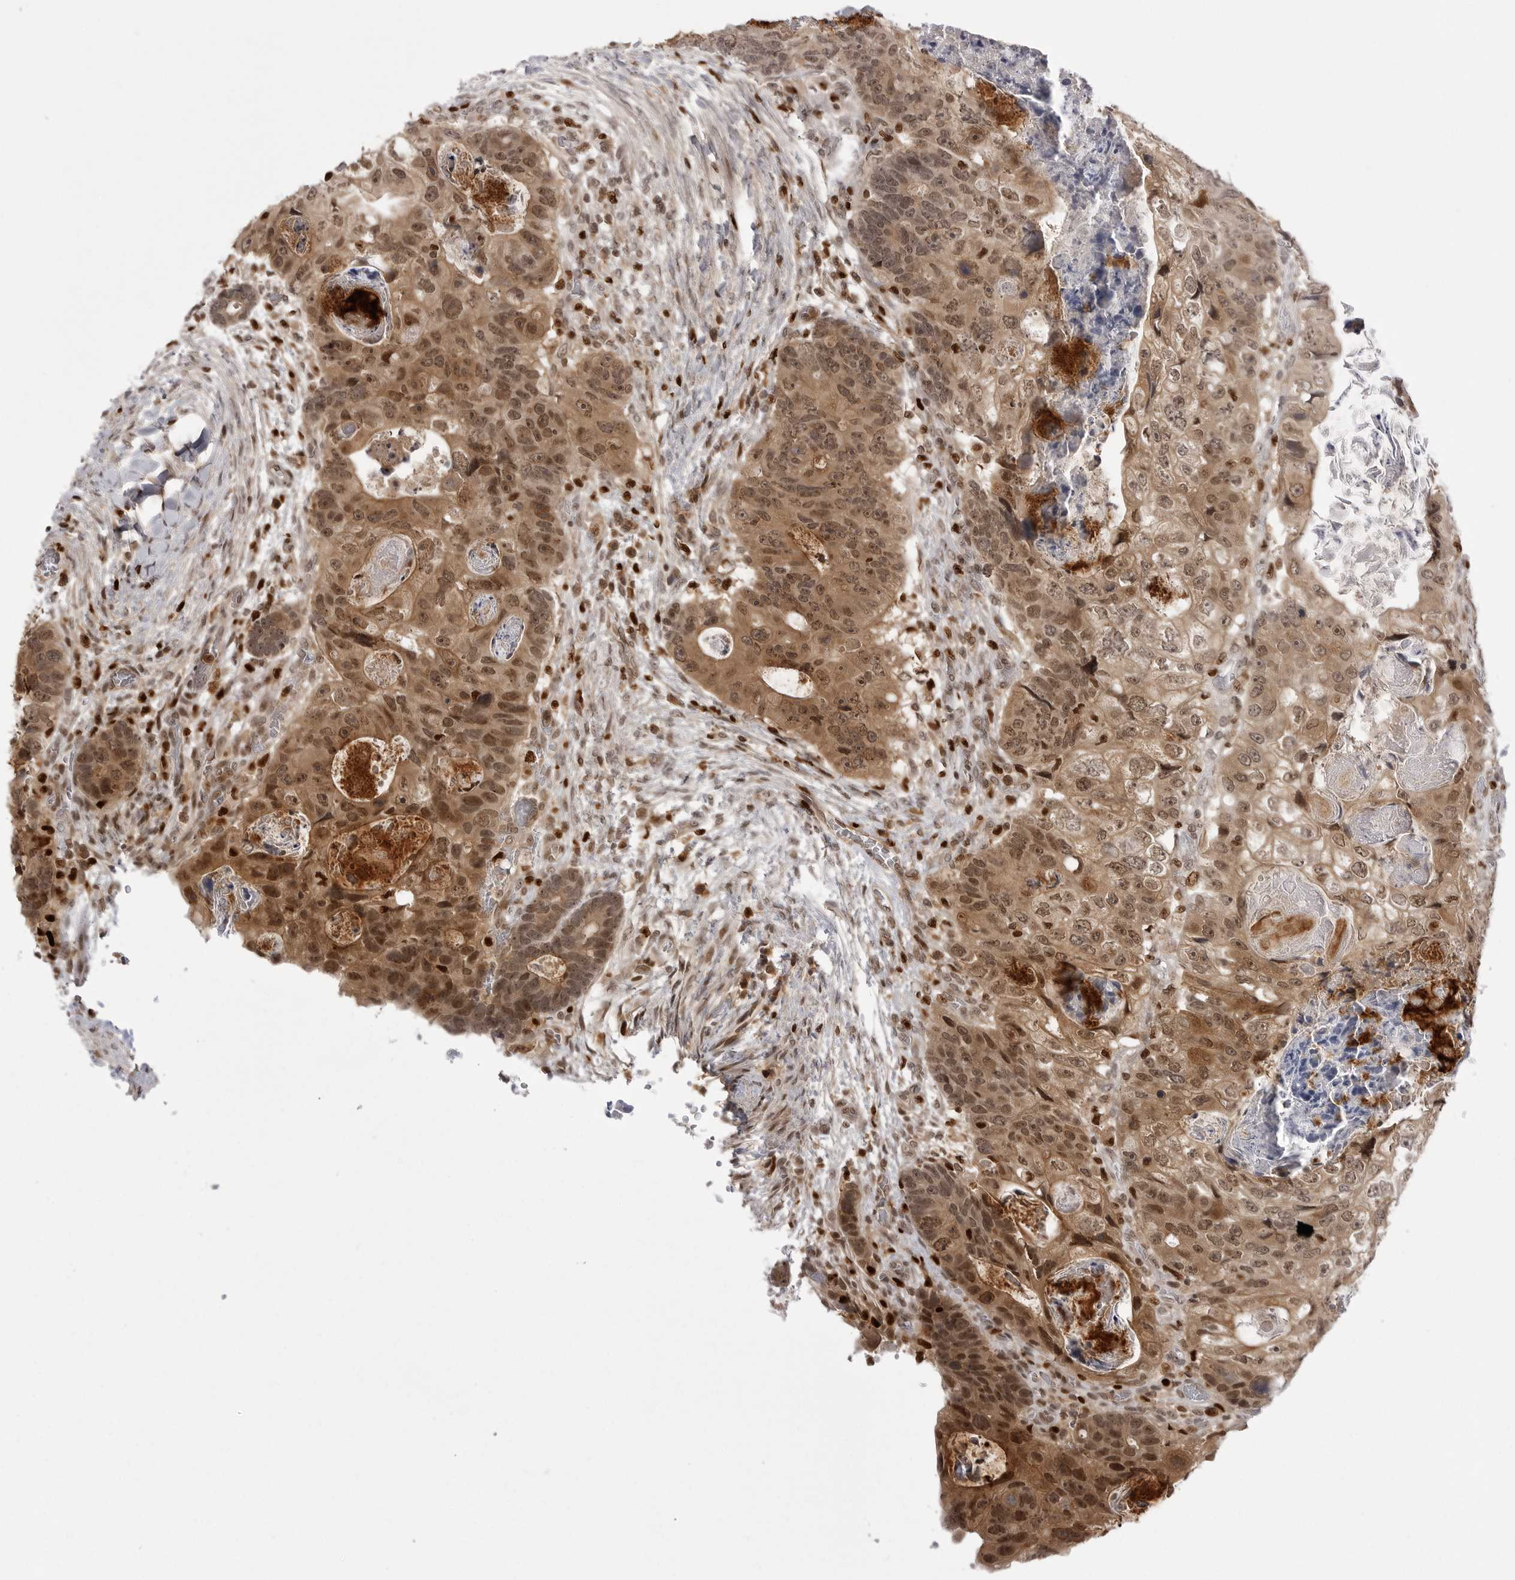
{"staining": {"intensity": "moderate", "quantity": ">75%", "location": "cytoplasmic/membranous,nuclear"}, "tissue": "colorectal cancer", "cell_type": "Tumor cells", "image_type": "cancer", "snomed": [{"axis": "morphology", "description": "Adenocarcinoma, NOS"}, {"axis": "topography", "description": "Rectum"}], "caption": "IHC of human adenocarcinoma (colorectal) shows medium levels of moderate cytoplasmic/membranous and nuclear staining in about >75% of tumor cells.", "gene": "PTK2B", "patient": {"sex": "male", "age": 59}}